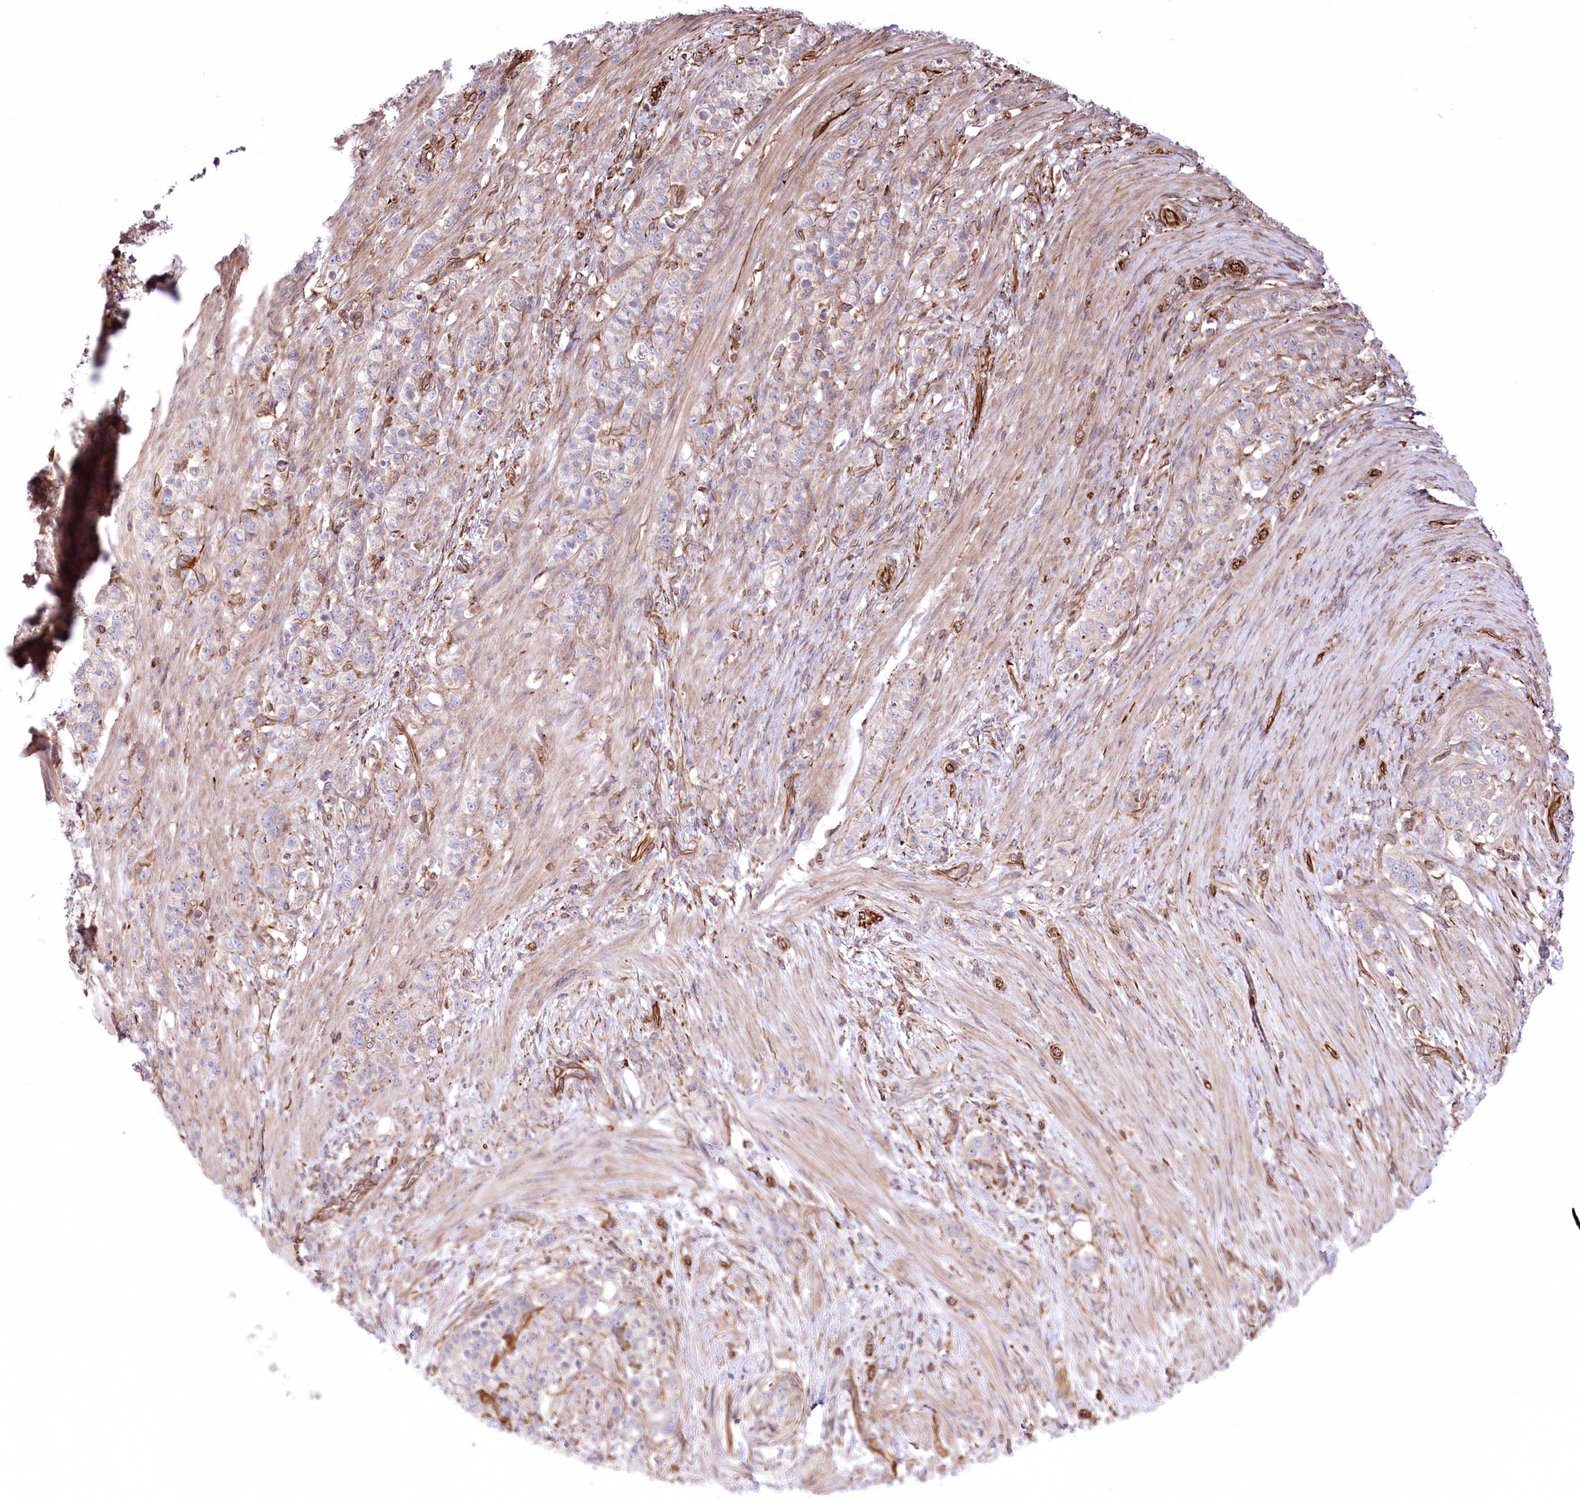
{"staining": {"intensity": "negative", "quantity": "none", "location": "none"}, "tissue": "stomach cancer", "cell_type": "Tumor cells", "image_type": "cancer", "snomed": [{"axis": "morphology", "description": "Adenocarcinoma, NOS"}, {"axis": "topography", "description": "Stomach"}], "caption": "A micrograph of human adenocarcinoma (stomach) is negative for staining in tumor cells.", "gene": "TTC1", "patient": {"sex": "female", "age": 79}}